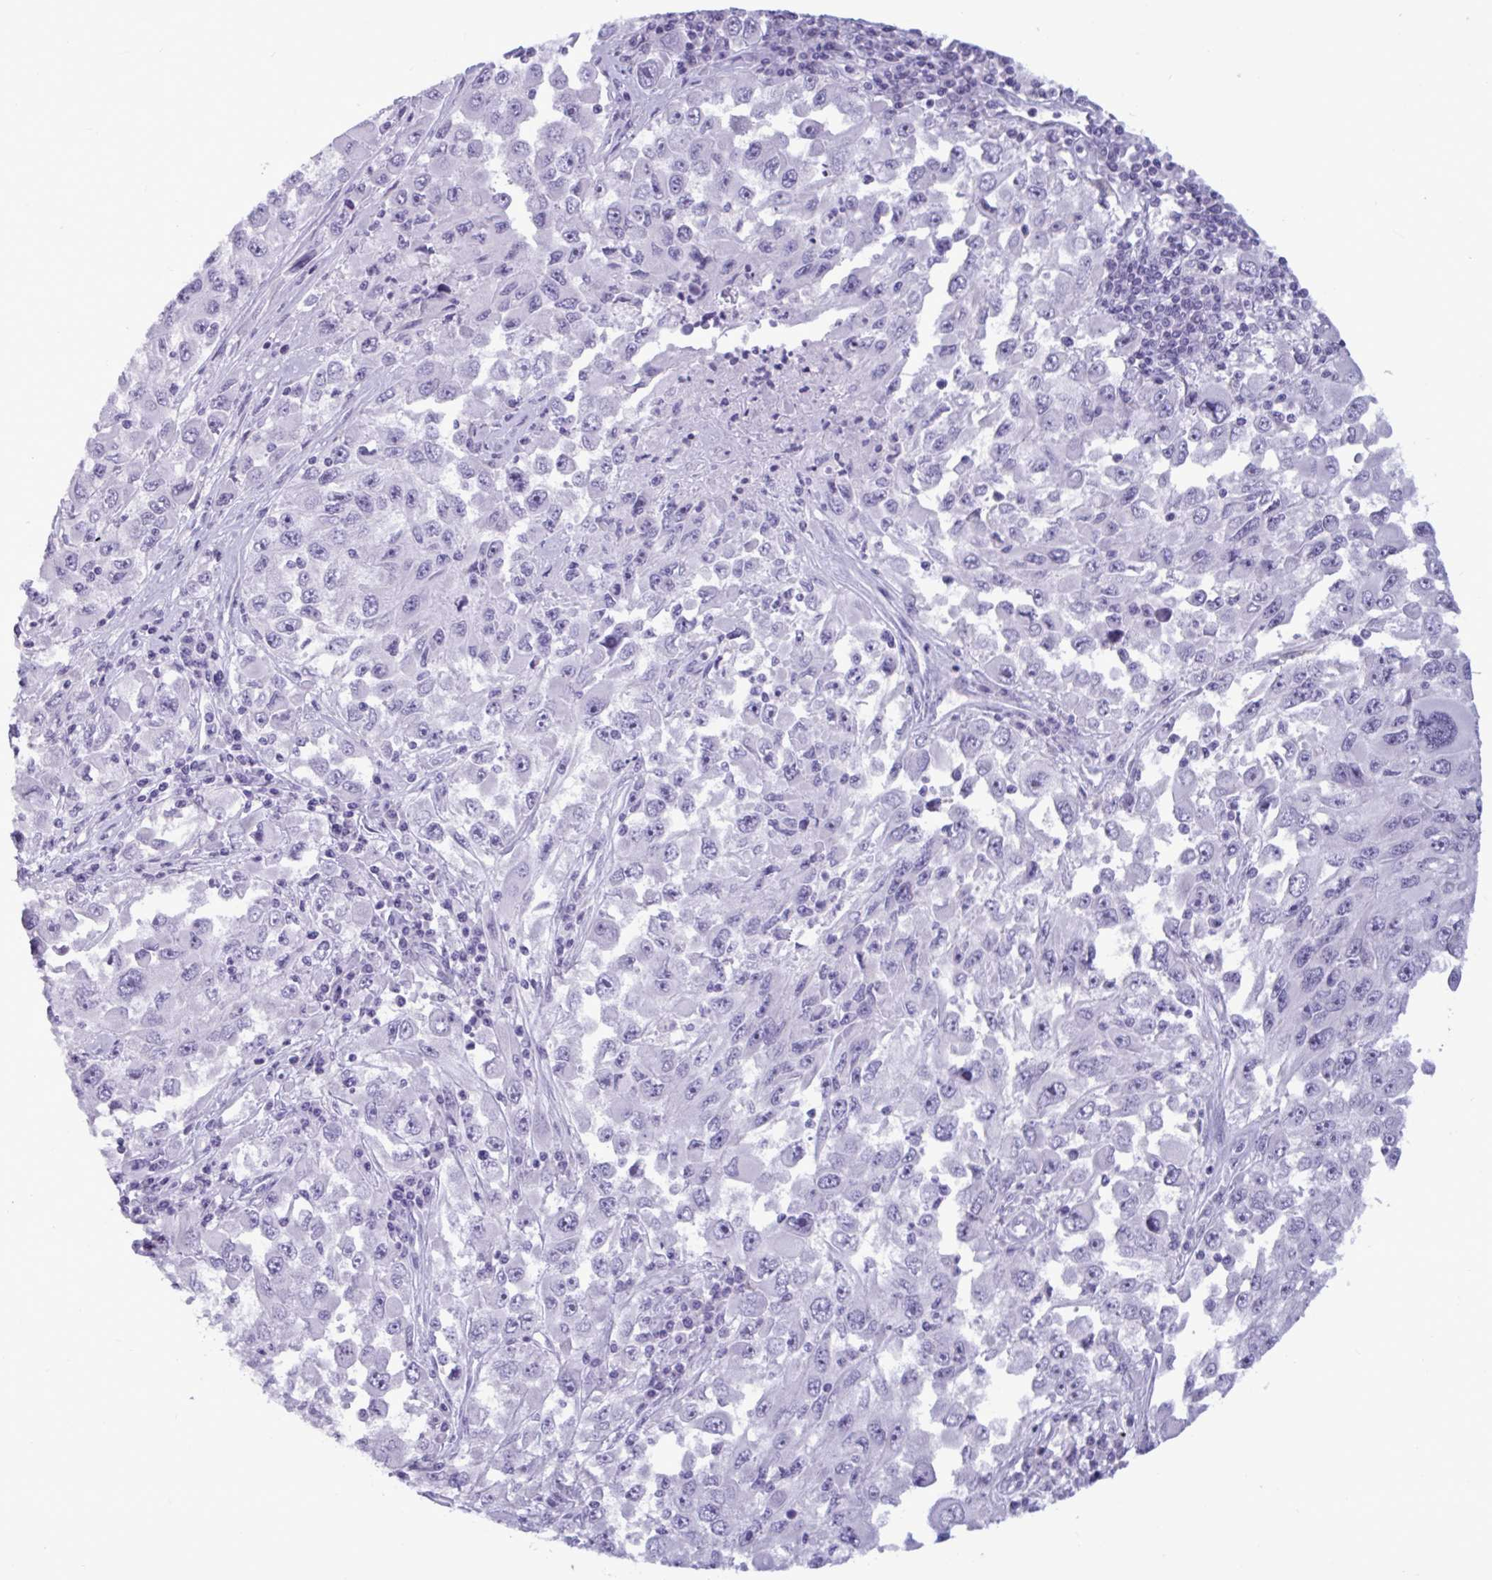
{"staining": {"intensity": "negative", "quantity": "none", "location": "none"}, "tissue": "melanoma", "cell_type": "Tumor cells", "image_type": "cancer", "snomed": [{"axis": "morphology", "description": "Malignant melanoma, Metastatic site"}, {"axis": "topography", "description": "Lymph node"}], "caption": "This histopathology image is of melanoma stained with immunohistochemistry (IHC) to label a protein in brown with the nuclei are counter-stained blue. There is no expression in tumor cells.", "gene": "BBS10", "patient": {"sex": "female", "age": 67}}